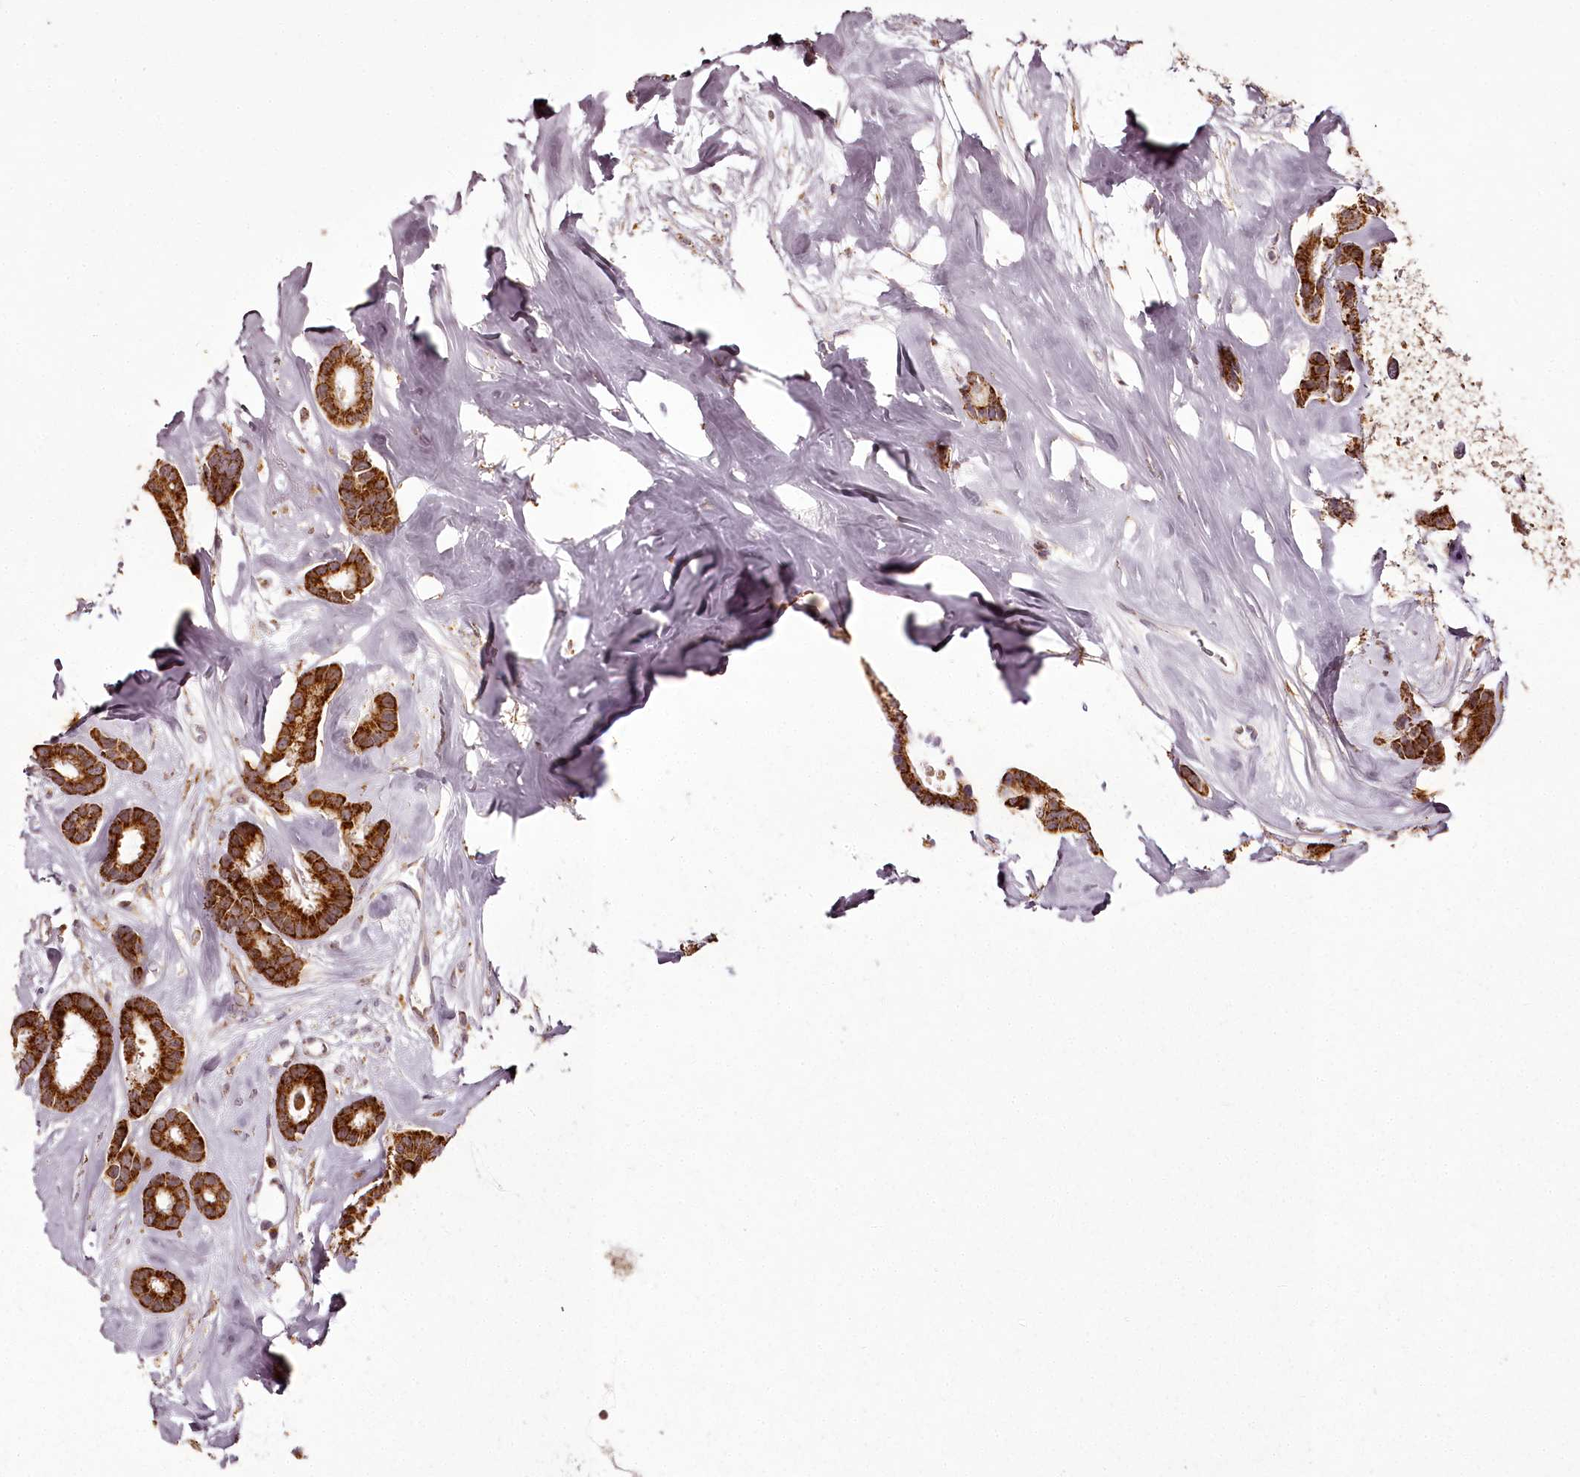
{"staining": {"intensity": "strong", "quantity": ">75%", "location": "cytoplasmic/membranous"}, "tissue": "breast cancer", "cell_type": "Tumor cells", "image_type": "cancer", "snomed": [{"axis": "morphology", "description": "Duct carcinoma"}, {"axis": "topography", "description": "Breast"}], "caption": "Breast cancer (infiltrating ductal carcinoma) stained for a protein reveals strong cytoplasmic/membranous positivity in tumor cells. (DAB (3,3'-diaminobenzidine) = brown stain, brightfield microscopy at high magnification).", "gene": "CHCHD2", "patient": {"sex": "female", "age": 87}}